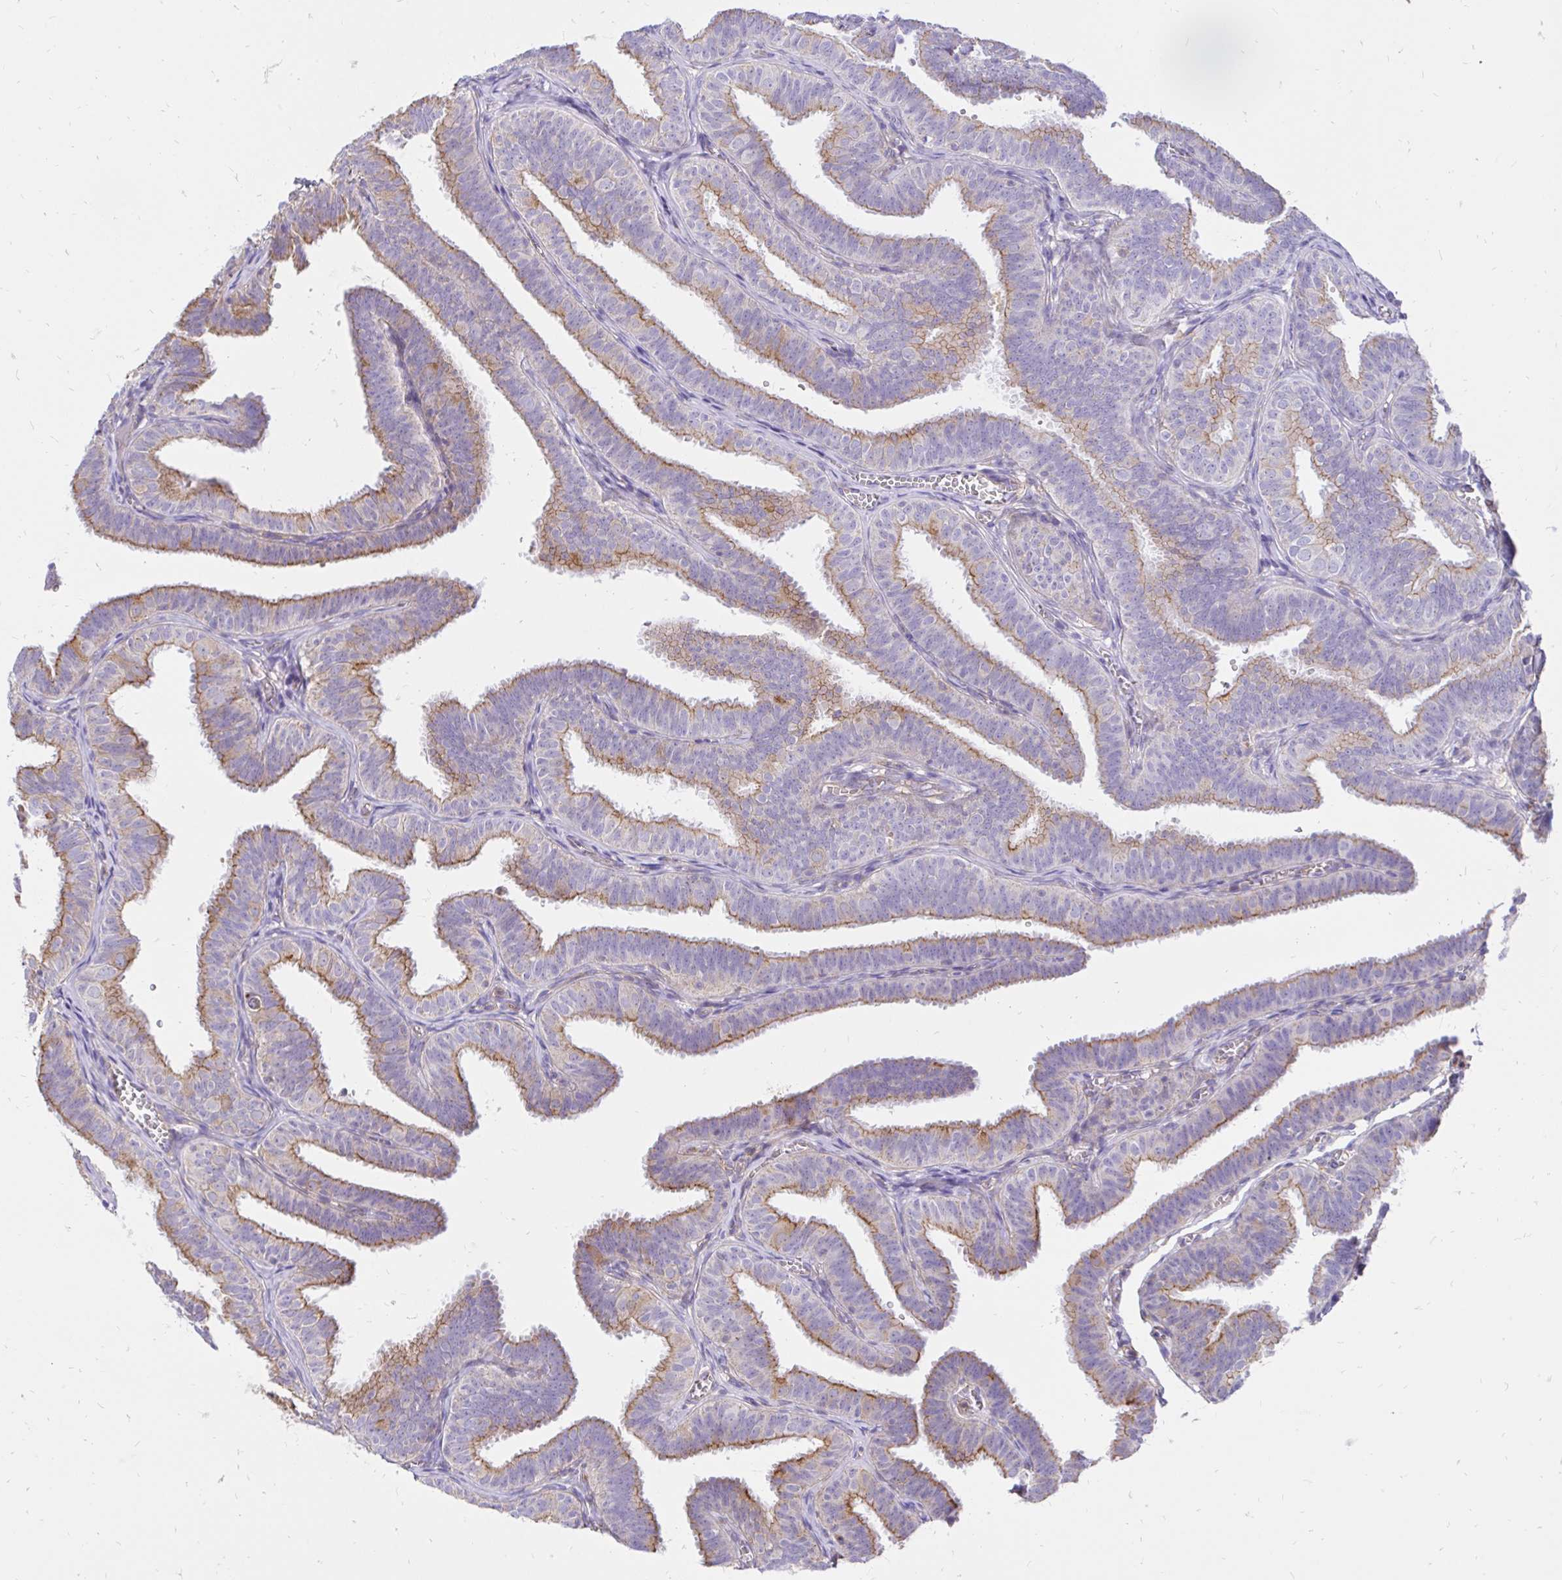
{"staining": {"intensity": "moderate", "quantity": "25%-75%", "location": "cytoplasmic/membranous"}, "tissue": "fallopian tube", "cell_type": "Glandular cells", "image_type": "normal", "snomed": [{"axis": "morphology", "description": "Normal tissue, NOS"}, {"axis": "topography", "description": "Fallopian tube"}], "caption": "Fallopian tube stained with a brown dye shows moderate cytoplasmic/membranous positive positivity in approximately 25%-75% of glandular cells.", "gene": "ABCB10", "patient": {"sex": "female", "age": 25}}